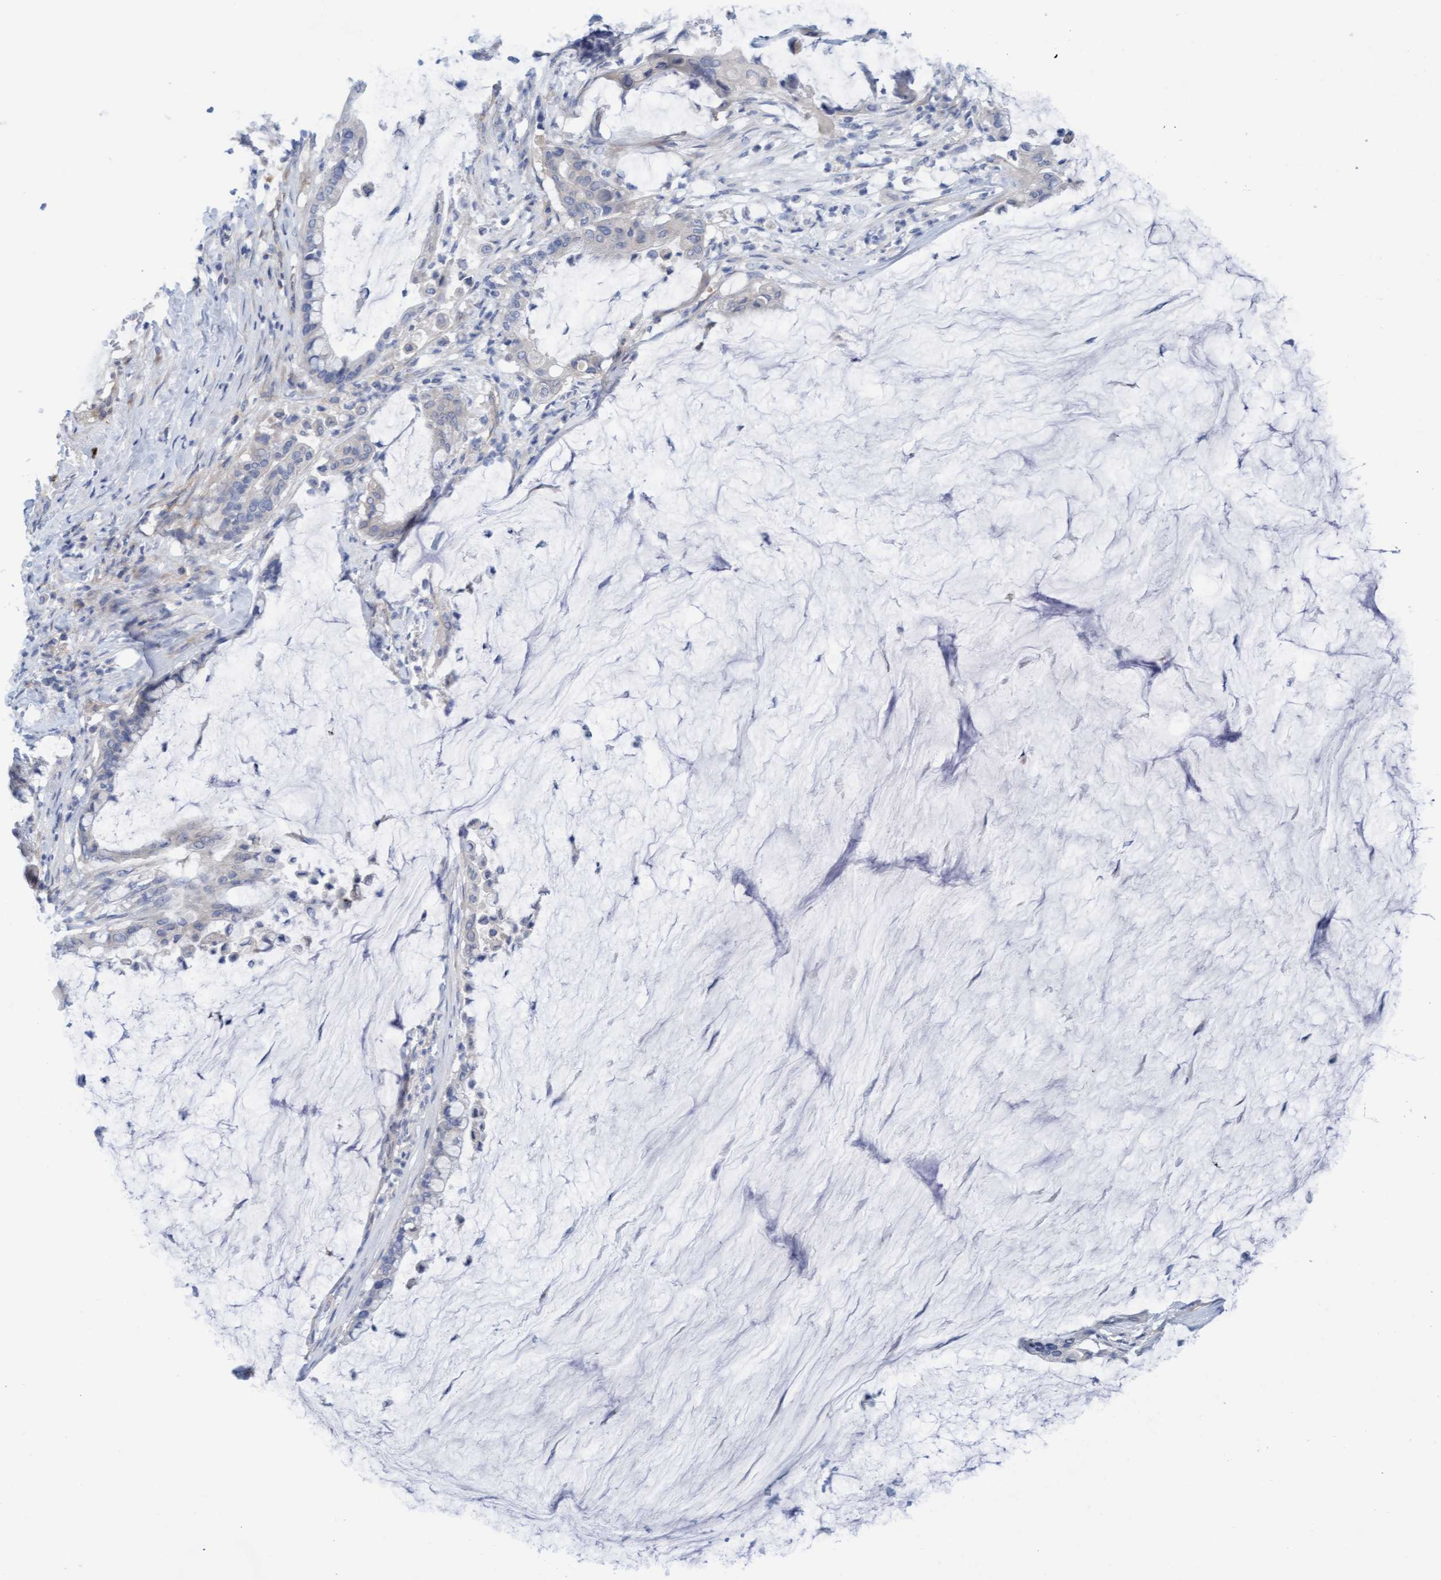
{"staining": {"intensity": "negative", "quantity": "none", "location": "none"}, "tissue": "pancreatic cancer", "cell_type": "Tumor cells", "image_type": "cancer", "snomed": [{"axis": "morphology", "description": "Adenocarcinoma, NOS"}, {"axis": "topography", "description": "Pancreas"}], "caption": "There is no significant staining in tumor cells of pancreatic cancer (adenocarcinoma).", "gene": "CDK5RAP3", "patient": {"sex": "male", "age": 41}}